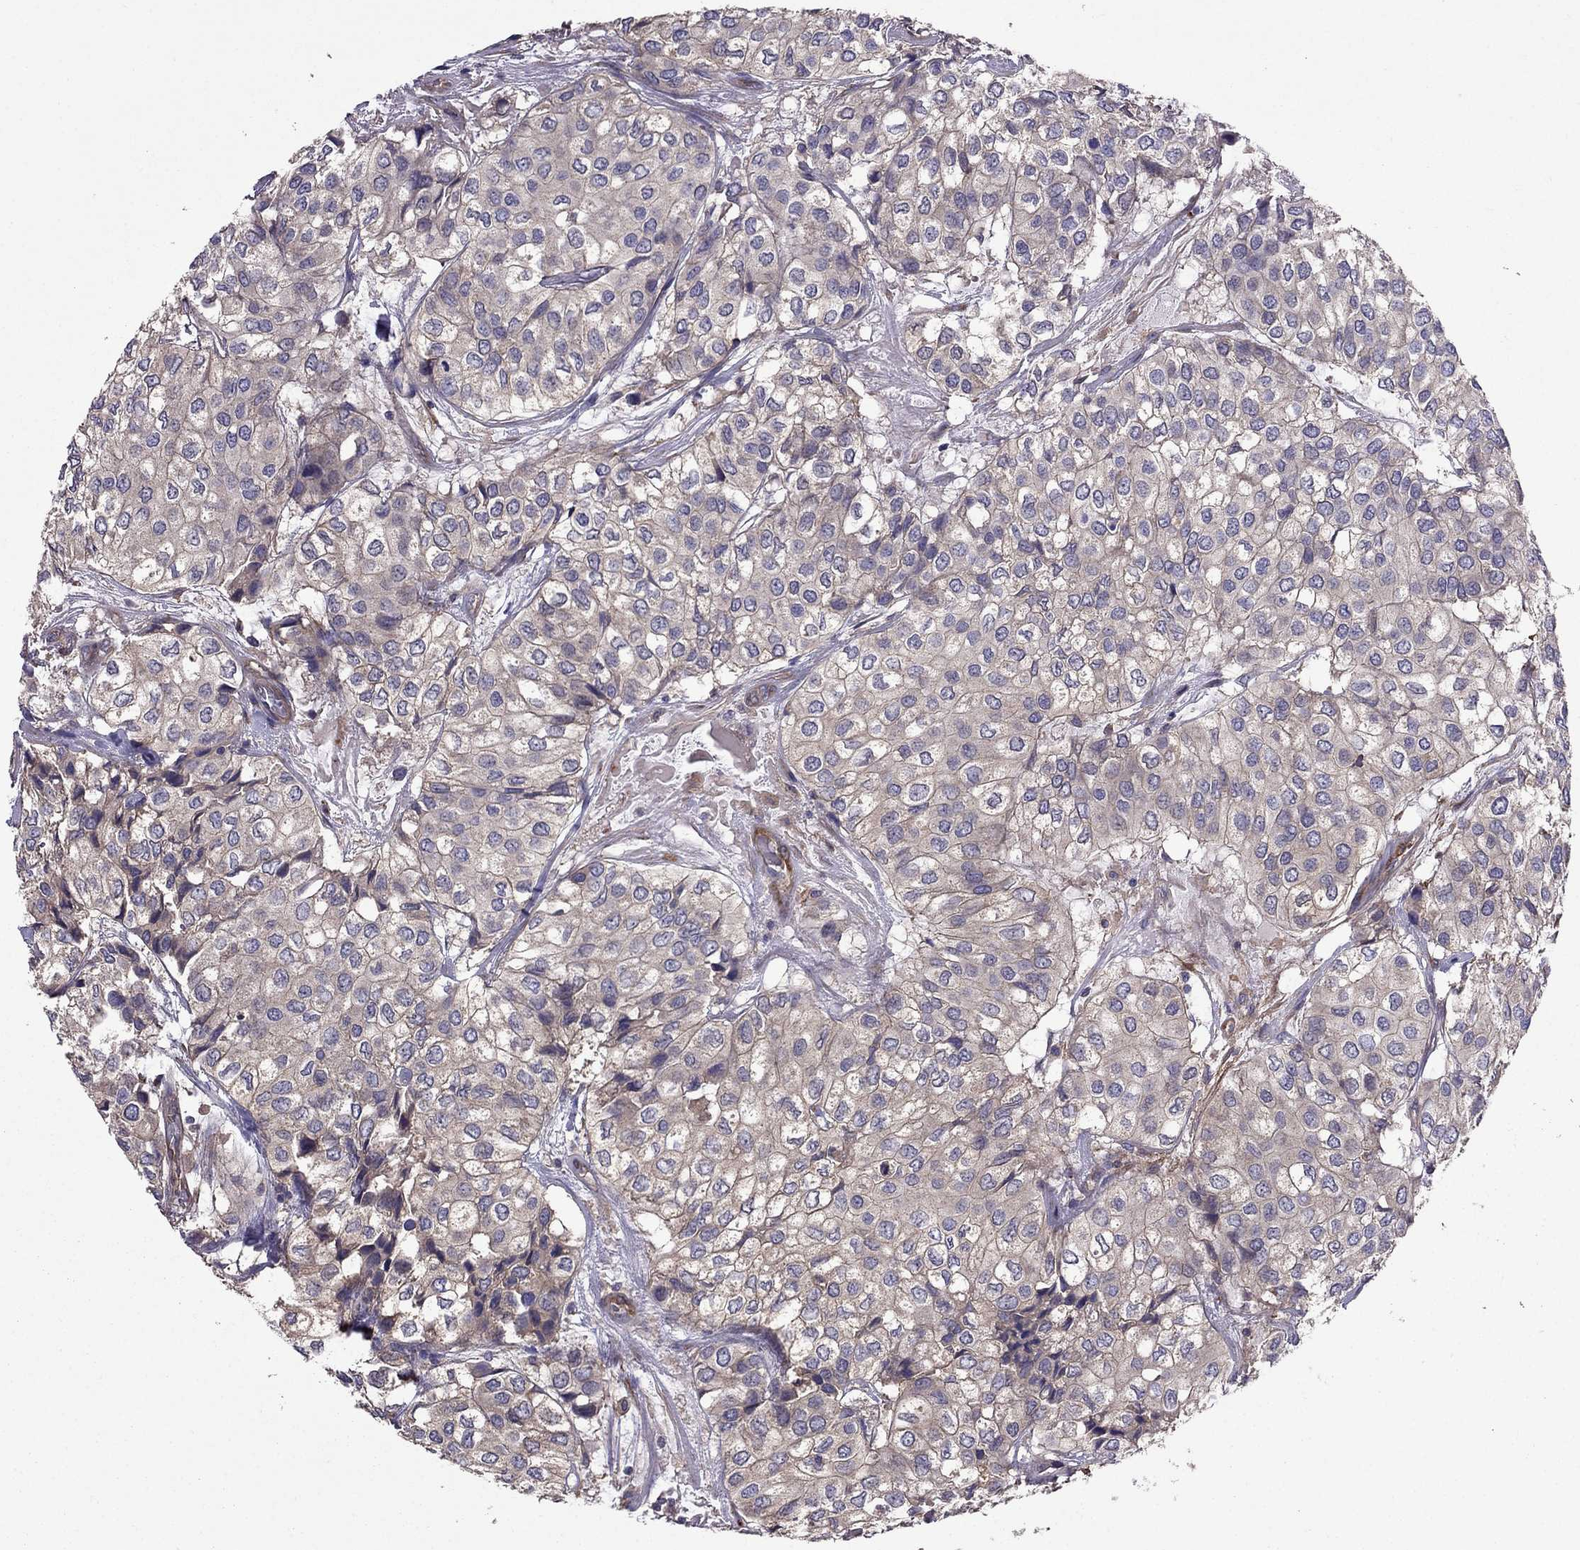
{"staining": {"intensity": "weak", "quantity": "<25%", "location": "cytoplasmic/membranous"}, "tissue": "urothelial cancer", "cell_type": "Tumor cells", "image_type": "cancer", "snomed": [{"axis": "morphology", "description": "Urothelial carcinoma, High grade"}, {"axis": "topography", "description": "Urinary bladder"}], "caption": "A photomicrograph of urothelial carcinoma (high-grade) stained for a protein shows no brown staining in tumor cells.", "gene": "ITGB1", "patient": {"sex": "male", "age": 73}}